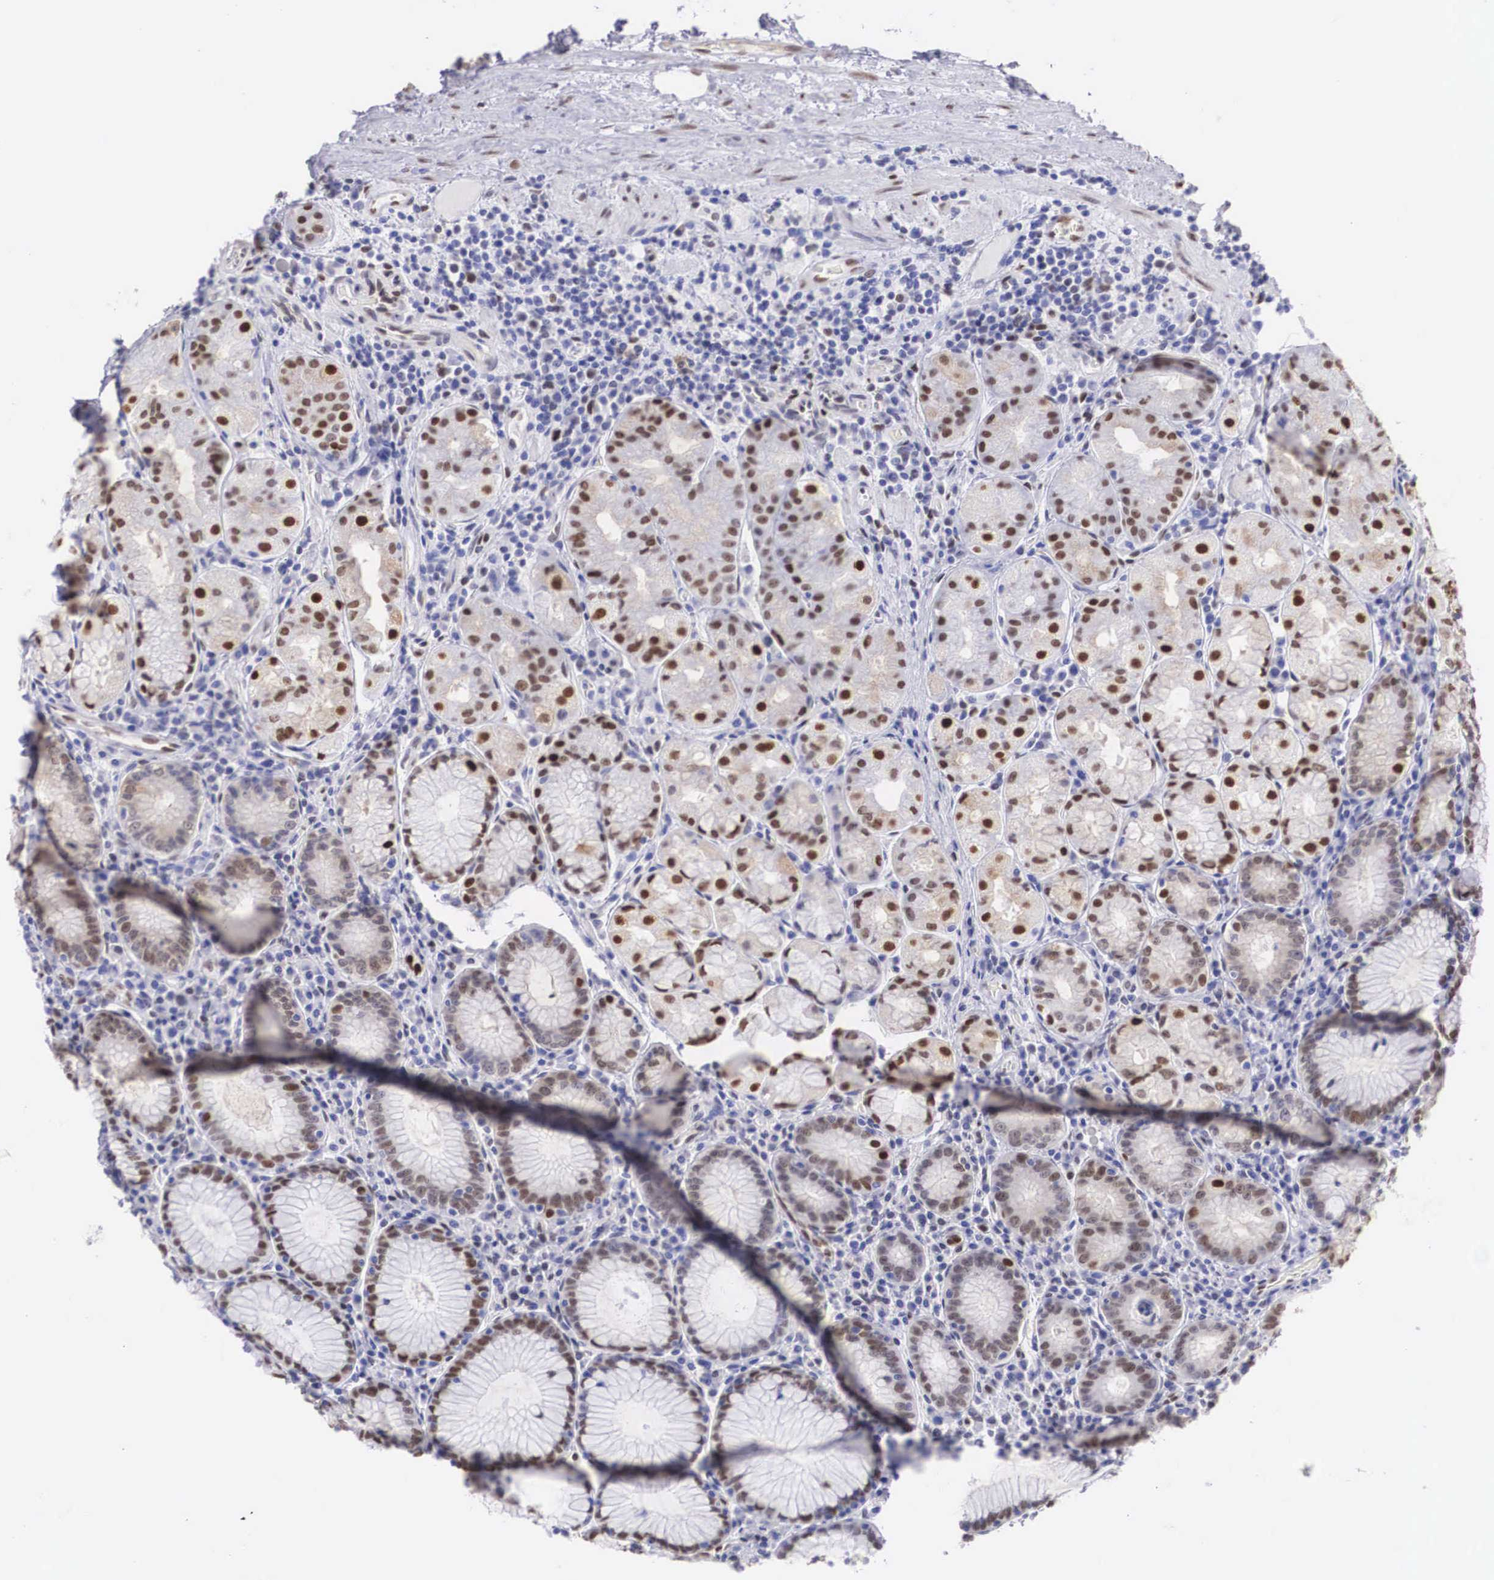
{"staining": {"intensity": "strong", "quantity": "25%-75%", "location": "nuclear"}, "tissue": "stomach", "cell_type": "Glandular cells", "image_type": "normal", "snomed": [{"axis": "morphology", "description": "Normal tissue, NOS"}, {"axis": "topography", "description": "Stomach, lower"}], "caption": "Stomach stained for a protein demonstrates strong nuclear positivity in glandular cells. The staining was performed using DAB, with brown indicating positive protein expression. Nuclei are stained blue with hematoxylin.", "gene": "HMGN5", "patient": {"sex": "female", "age": 43}}